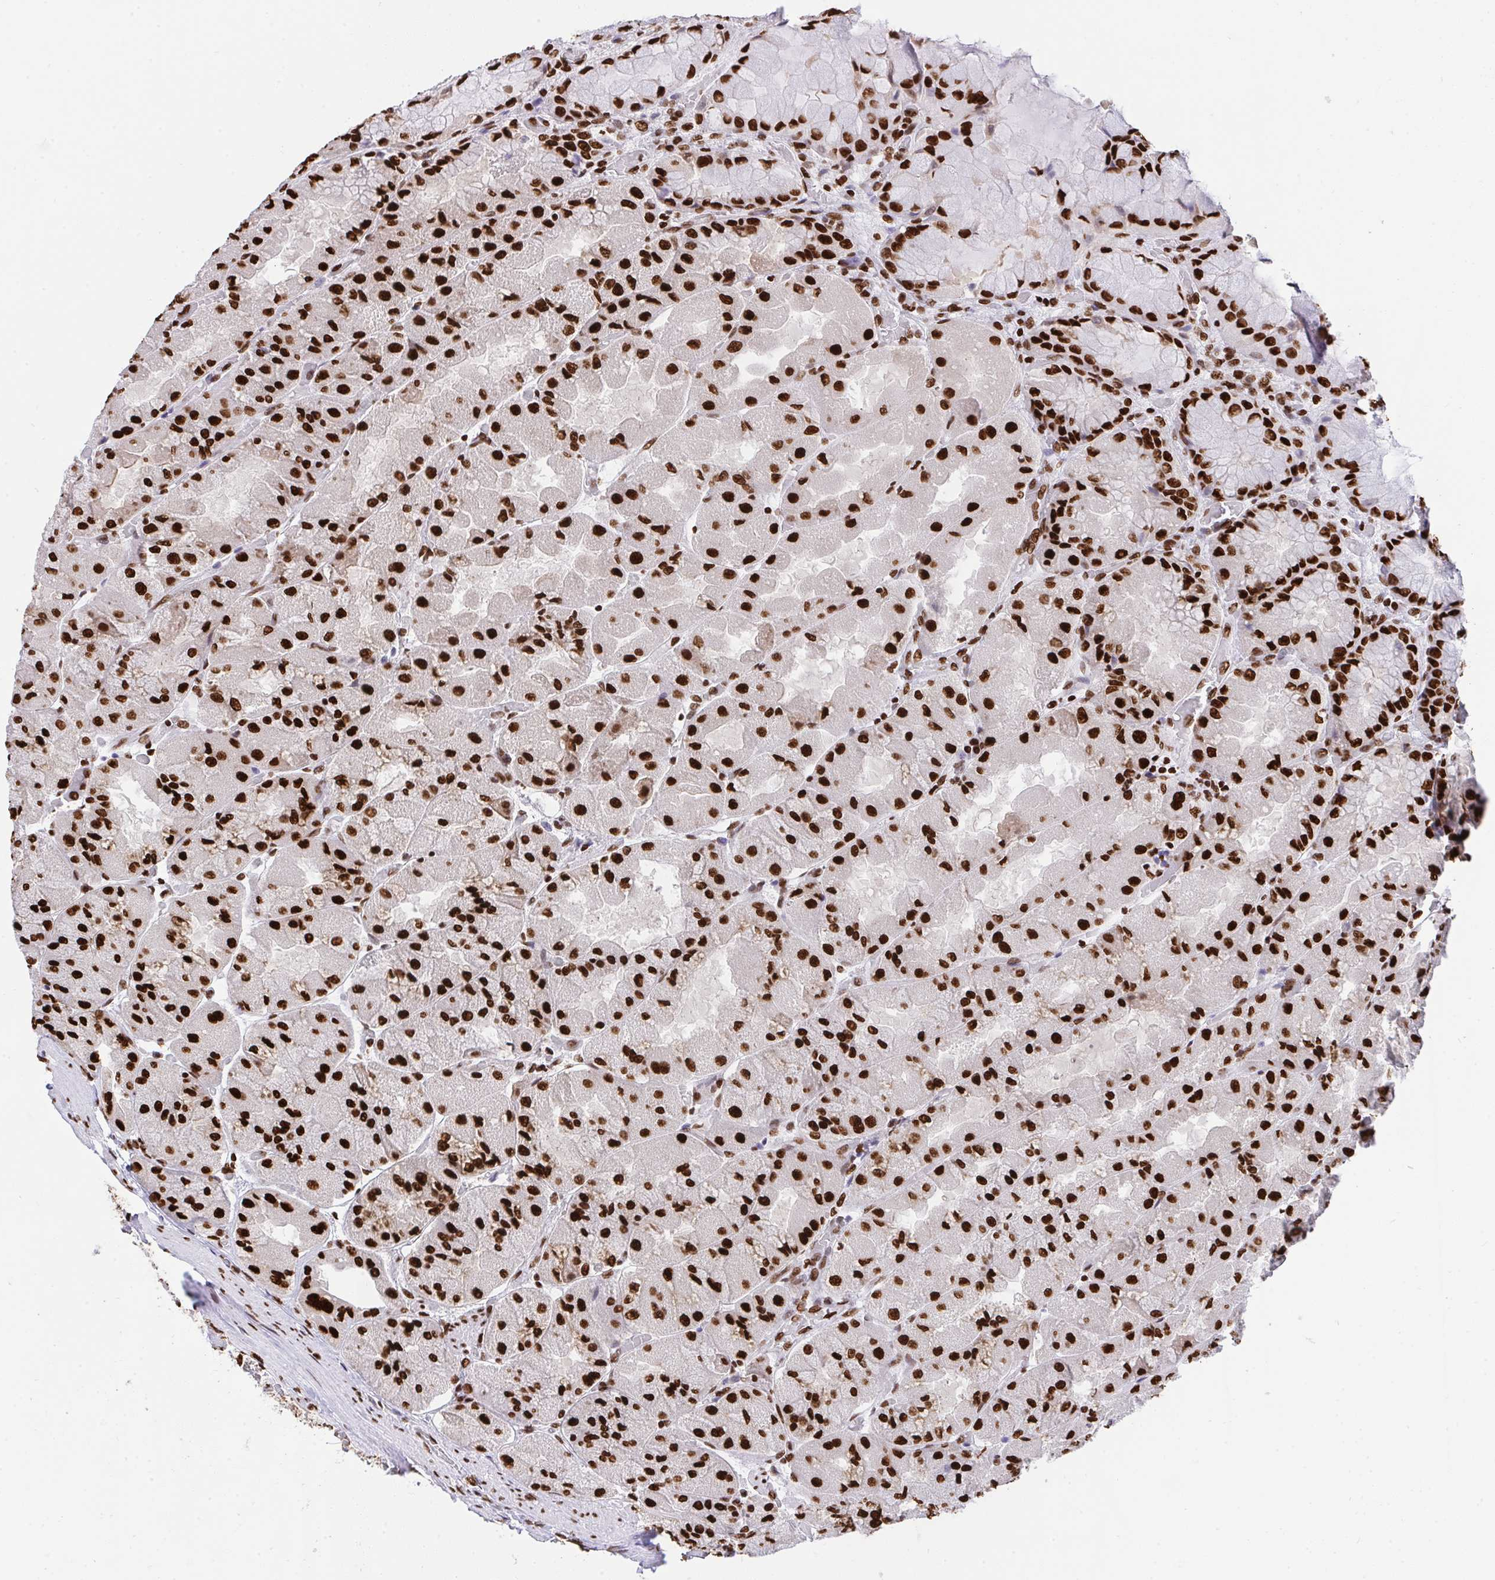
{"staining": {"intensity": "strong", "quantity": ">75%", "location": "cytoplasmic/membranous,nuclear"}, "tissue": "stomach", "cell_type": "Glandular cells", "image_type": "normal", "snomed": [{"axis": "morphology", "description": "Normal tissue, NOS"}, {"axis": "topography", "description": "Stomach"}], "caption": "Glandular cells reveal strong cytoplasmic/membranous,nuclear staining in approximately >75% of cells in normal stomach. (IHC, brightfield microscopy, high magnification).", "gene": "HNRNPL", "patient": {"sex": "female", "age": 61}}